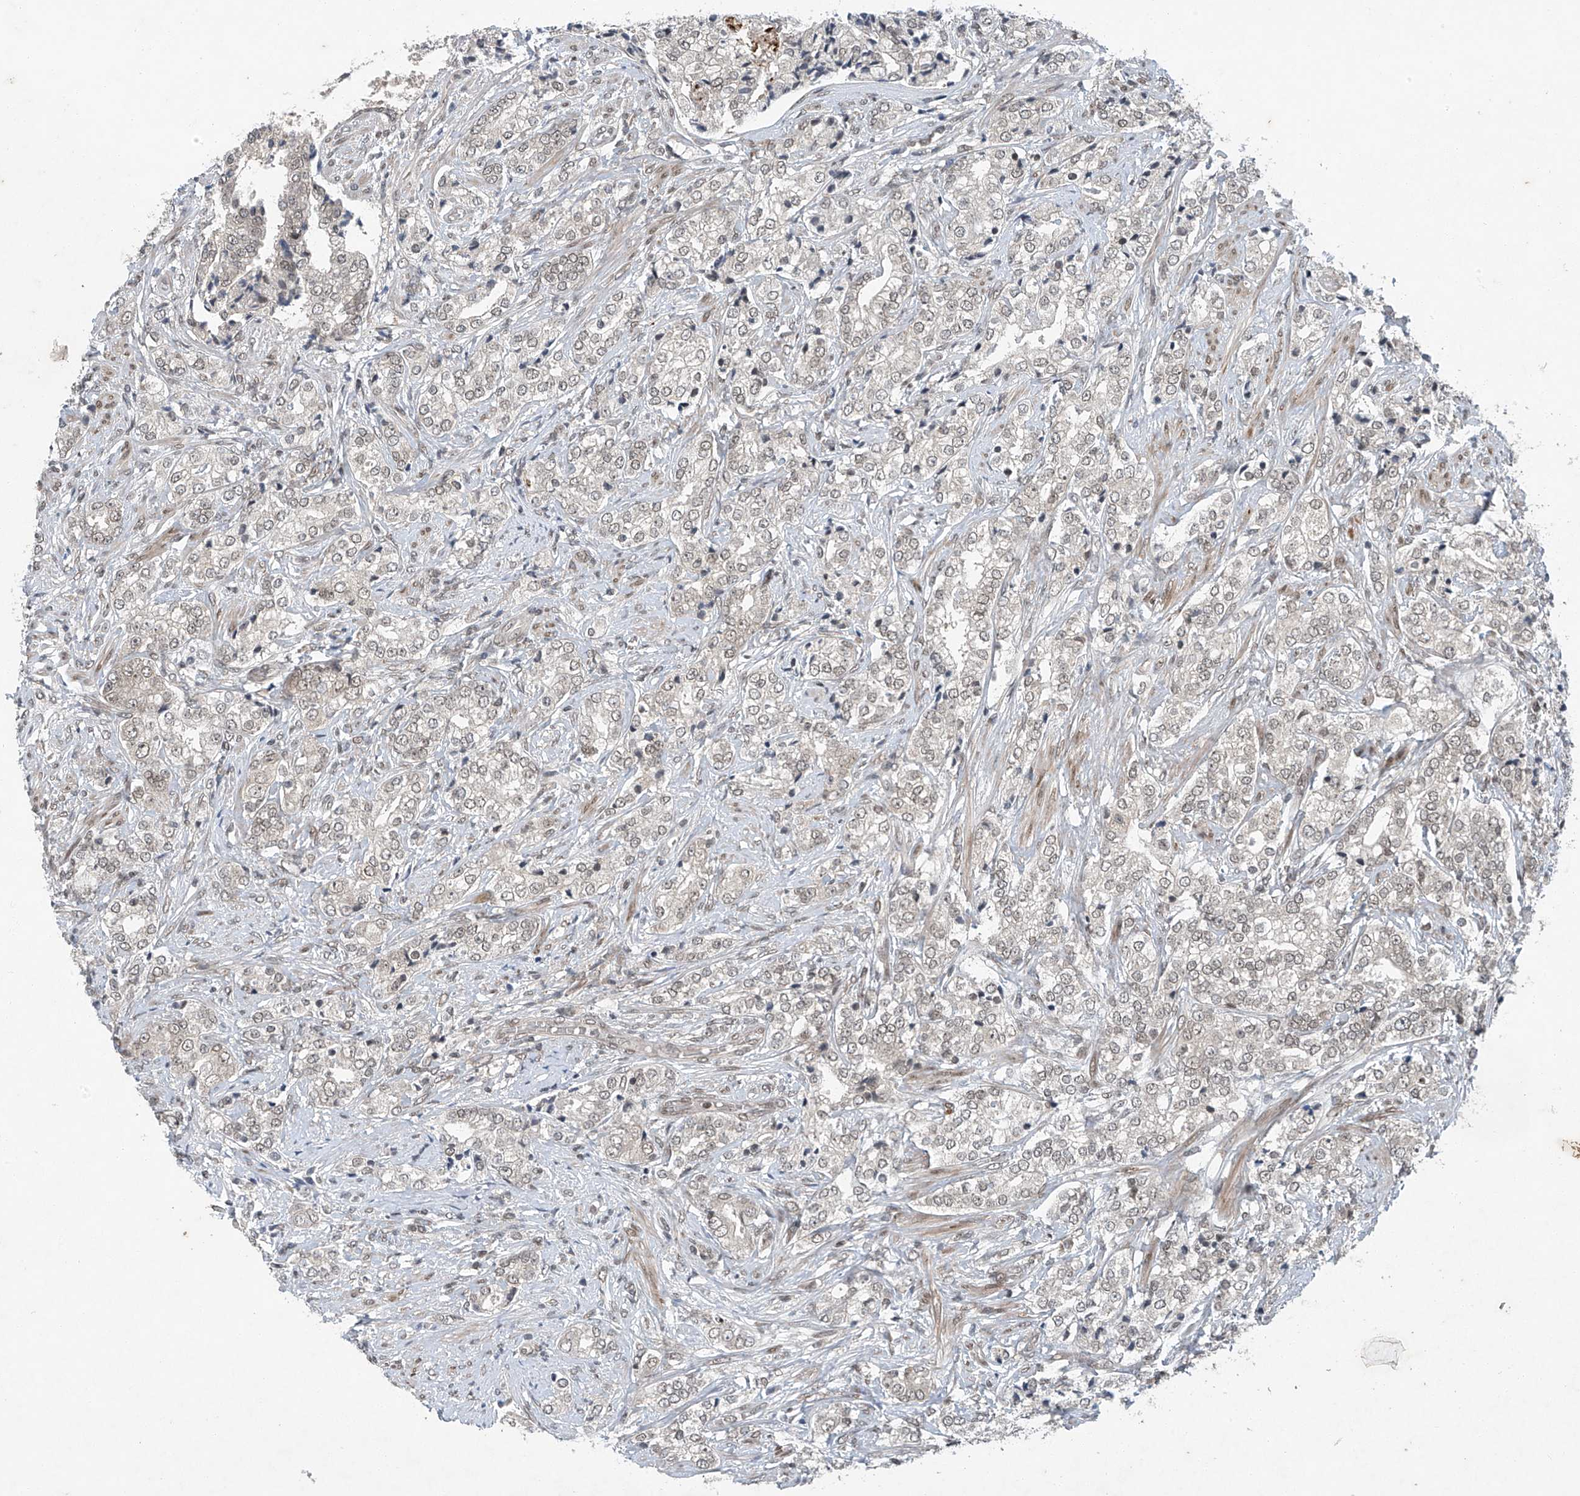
{"staining": {"intensity": "weak", "quantity": "25%-75%", "location": "nuclear"}, "tissue": "prostate cancer", "cell_type": "Tumor cells", "image_type": "cancer", "snomed": [{"axis": "morphology", "description": "Adenocarcinoma, High grade"}, {"axis": "topography", "description": "Prostate"}], "caption": "Protein analysis of prostate adenocarcinoma (high-grade) tissue shows weak nuclear expression in approximately 25%-75% of tumor cells.", "gene": "TAF8", "patient": {"sex": "male", "age": 69}}